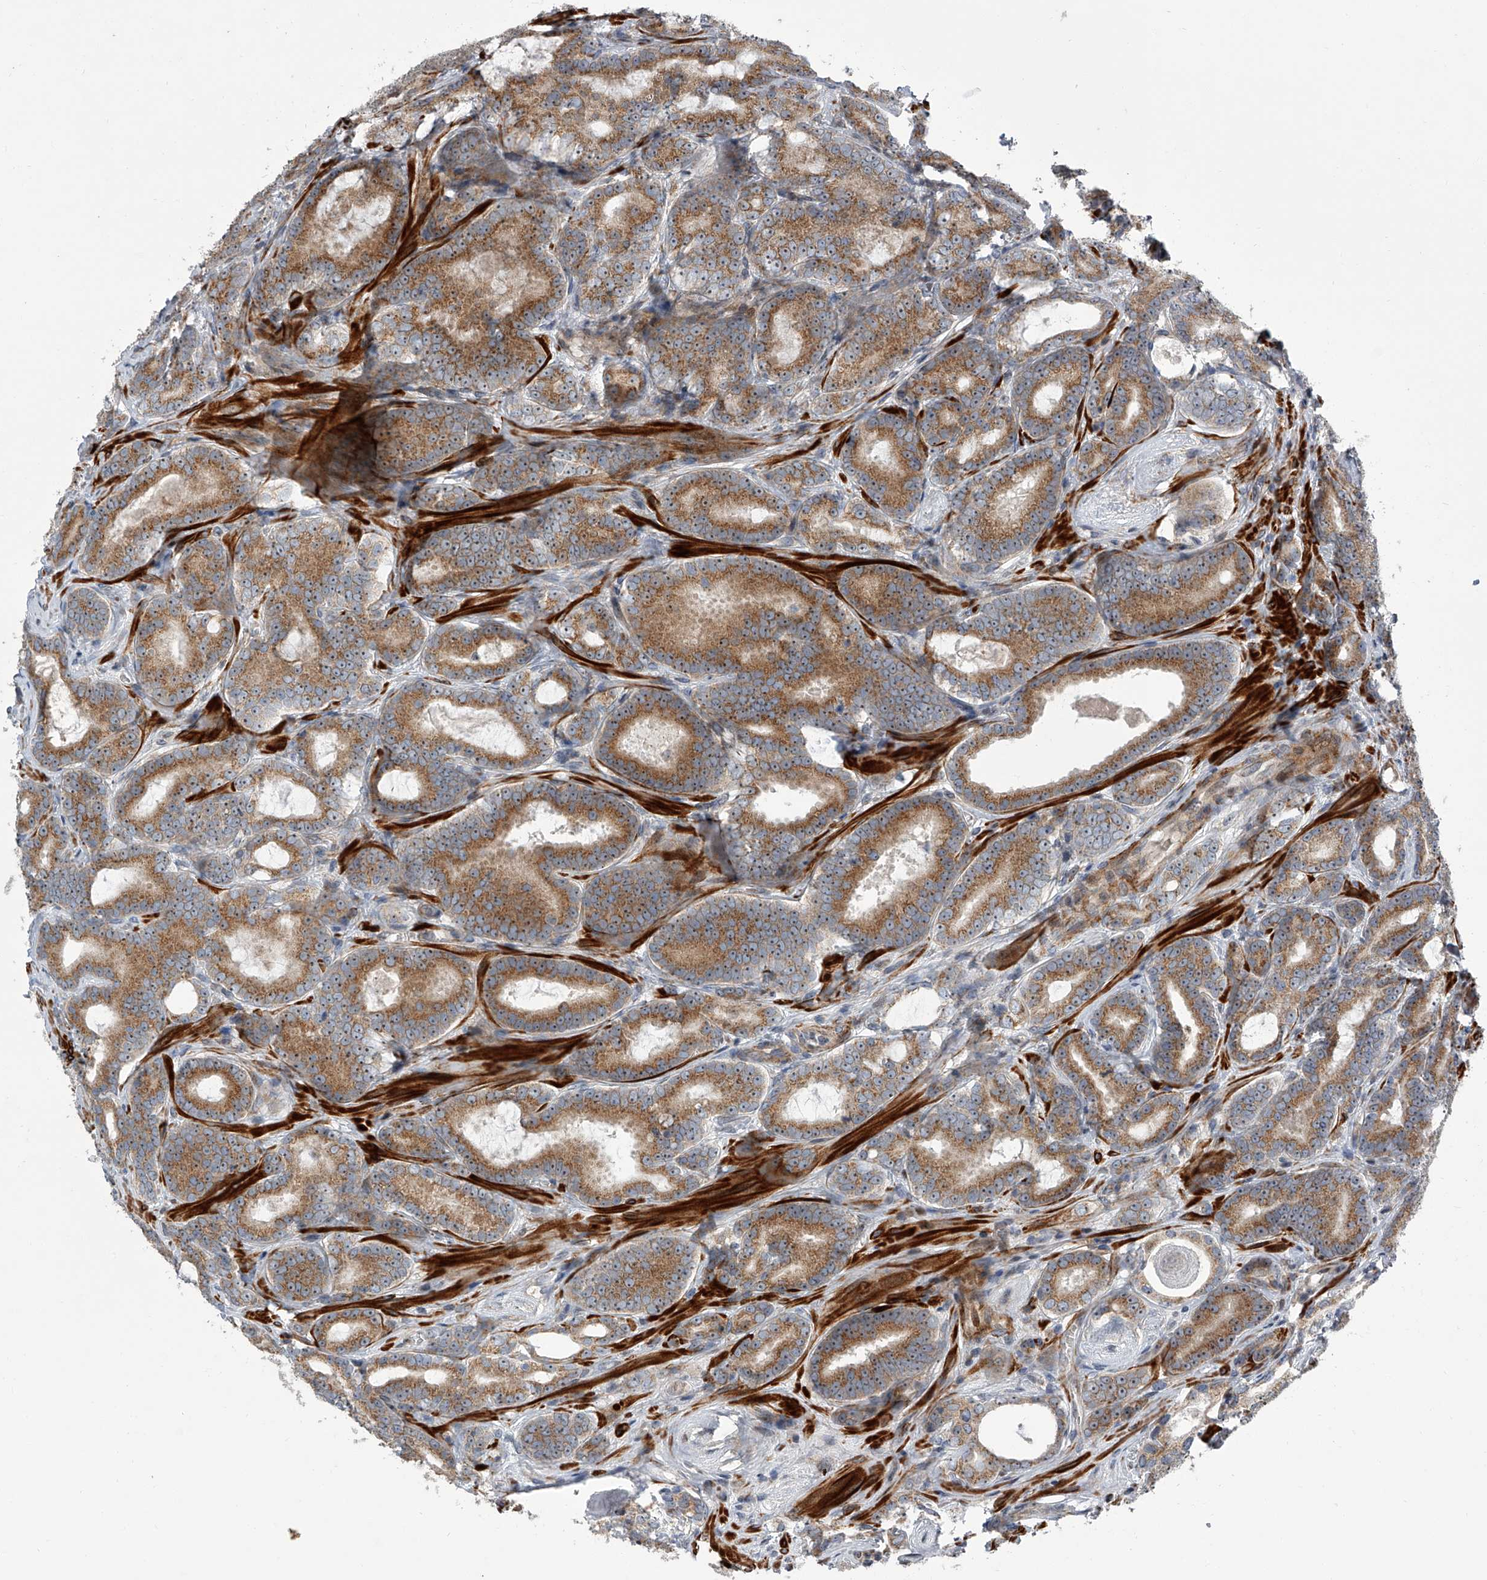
{"staining": {"intensity": "strong", "quantity": ">75%", "location": "cytoplasmic/membranous"}, "tissue": "prostate cancer", "cell_type": "Tumor cells", "image_type": "cancer", "snomed": [{"axis": "morphology", "description": "Adenocarcinoma, High grade"}, {"axis": "topography", "description": "Prostate"}], "caption": "Immunohistochemical staining of prostate cancer demonstrates high levels of strong cytoplasmic/membranous expression in about >75% of tumor cells.", "gene": "DLGAP2", "patient": {"sex": "male", "age": 66}}